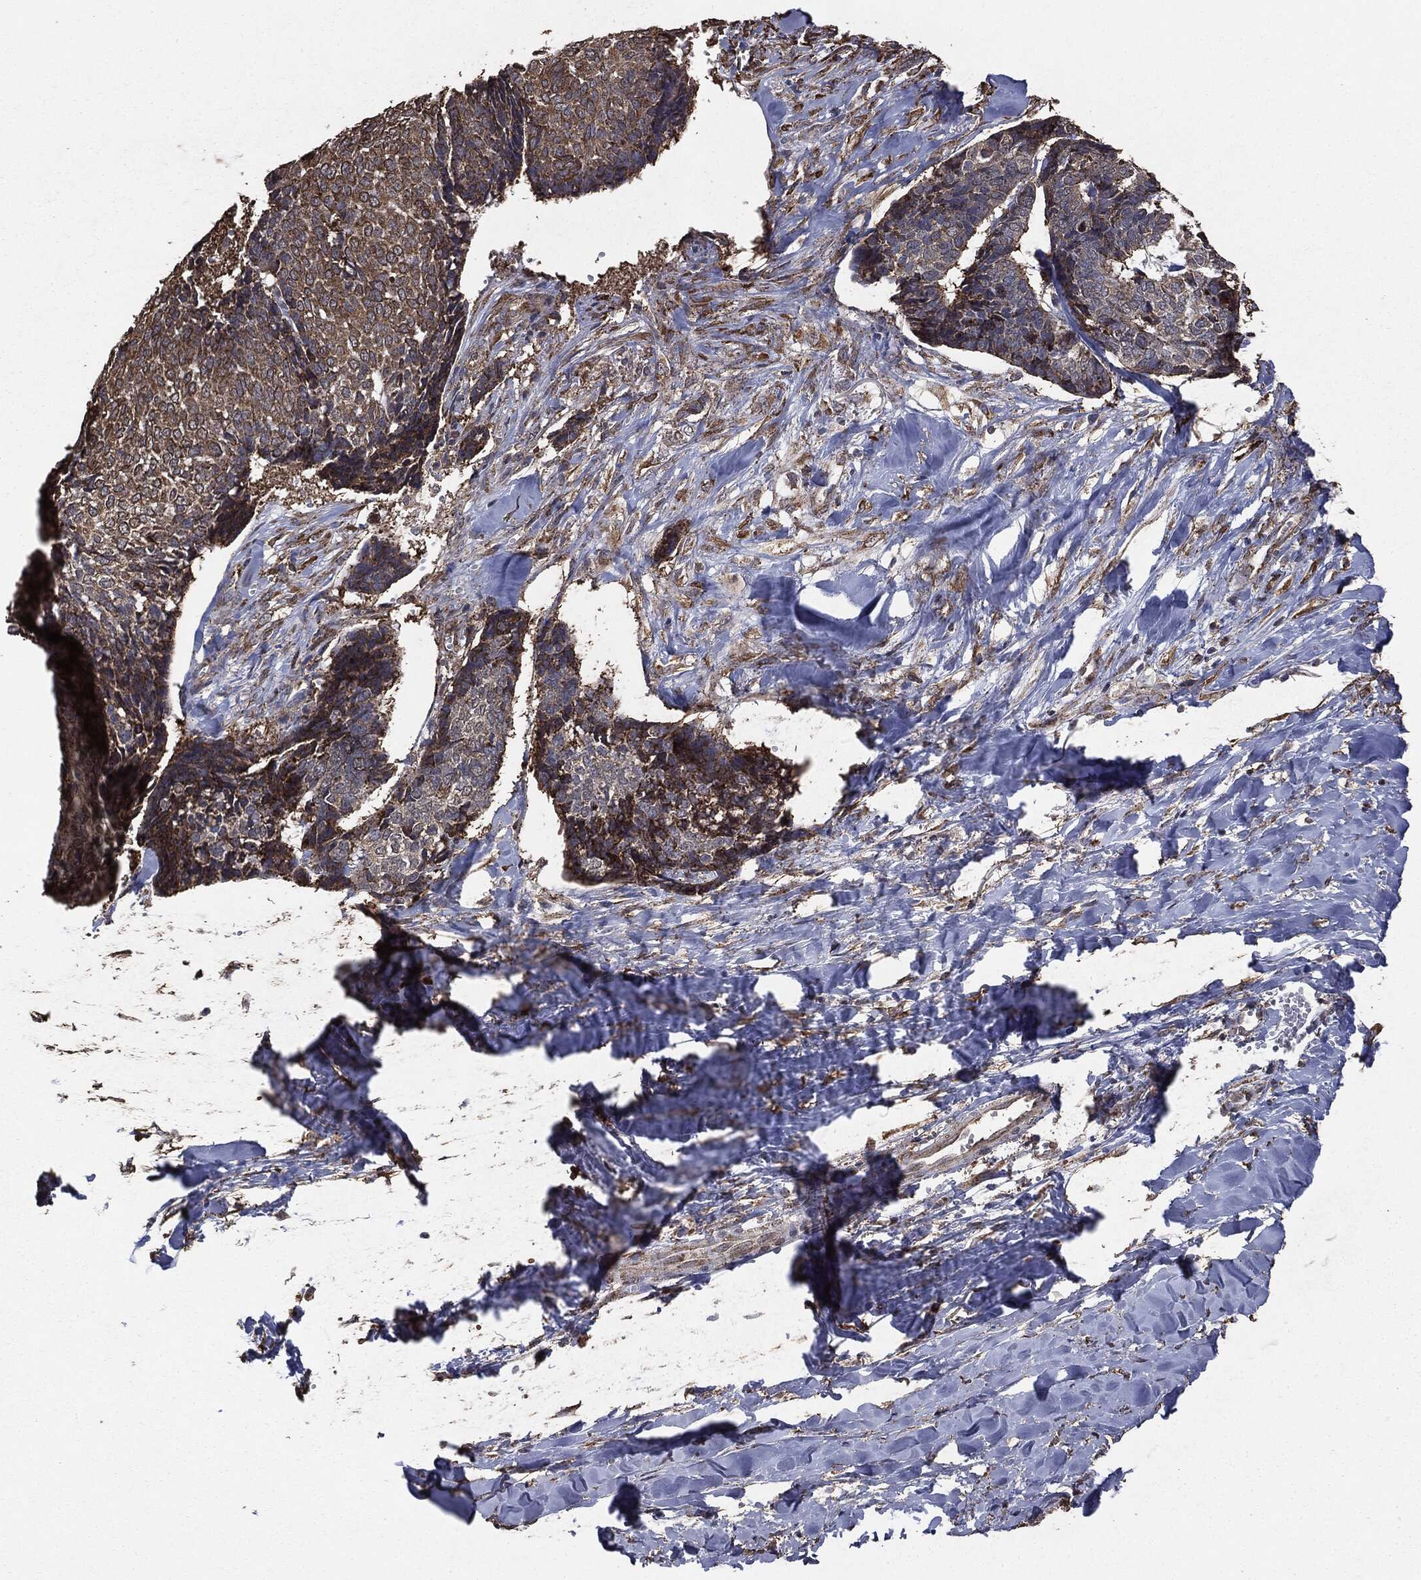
{"staining": {"intensity": "moderate", "quantity": ">75%", "location": "cytoplasmic/membranous"}, "tissue": "skin cancer", "cell_type": "Tumor cells", "image_type": "cancer", "snomed": [{"axis": "morphology", "description": "Basal cell carcinoma"}, {"axis": "topography", "description": "Skin"}], "caption": "Immunohistochemical staining of skin cancer (basal cell carcinoma) reveals medium levels of moderate cytoplasmic/membranous staining in about >75% of tumor cells. The staining was performed using DAB, with brown indicating positive protein expression. Nuclei are stained blue with hematoxylin.", "gene": "MTOR", "patient": {"sex": "male", "age": 86}}